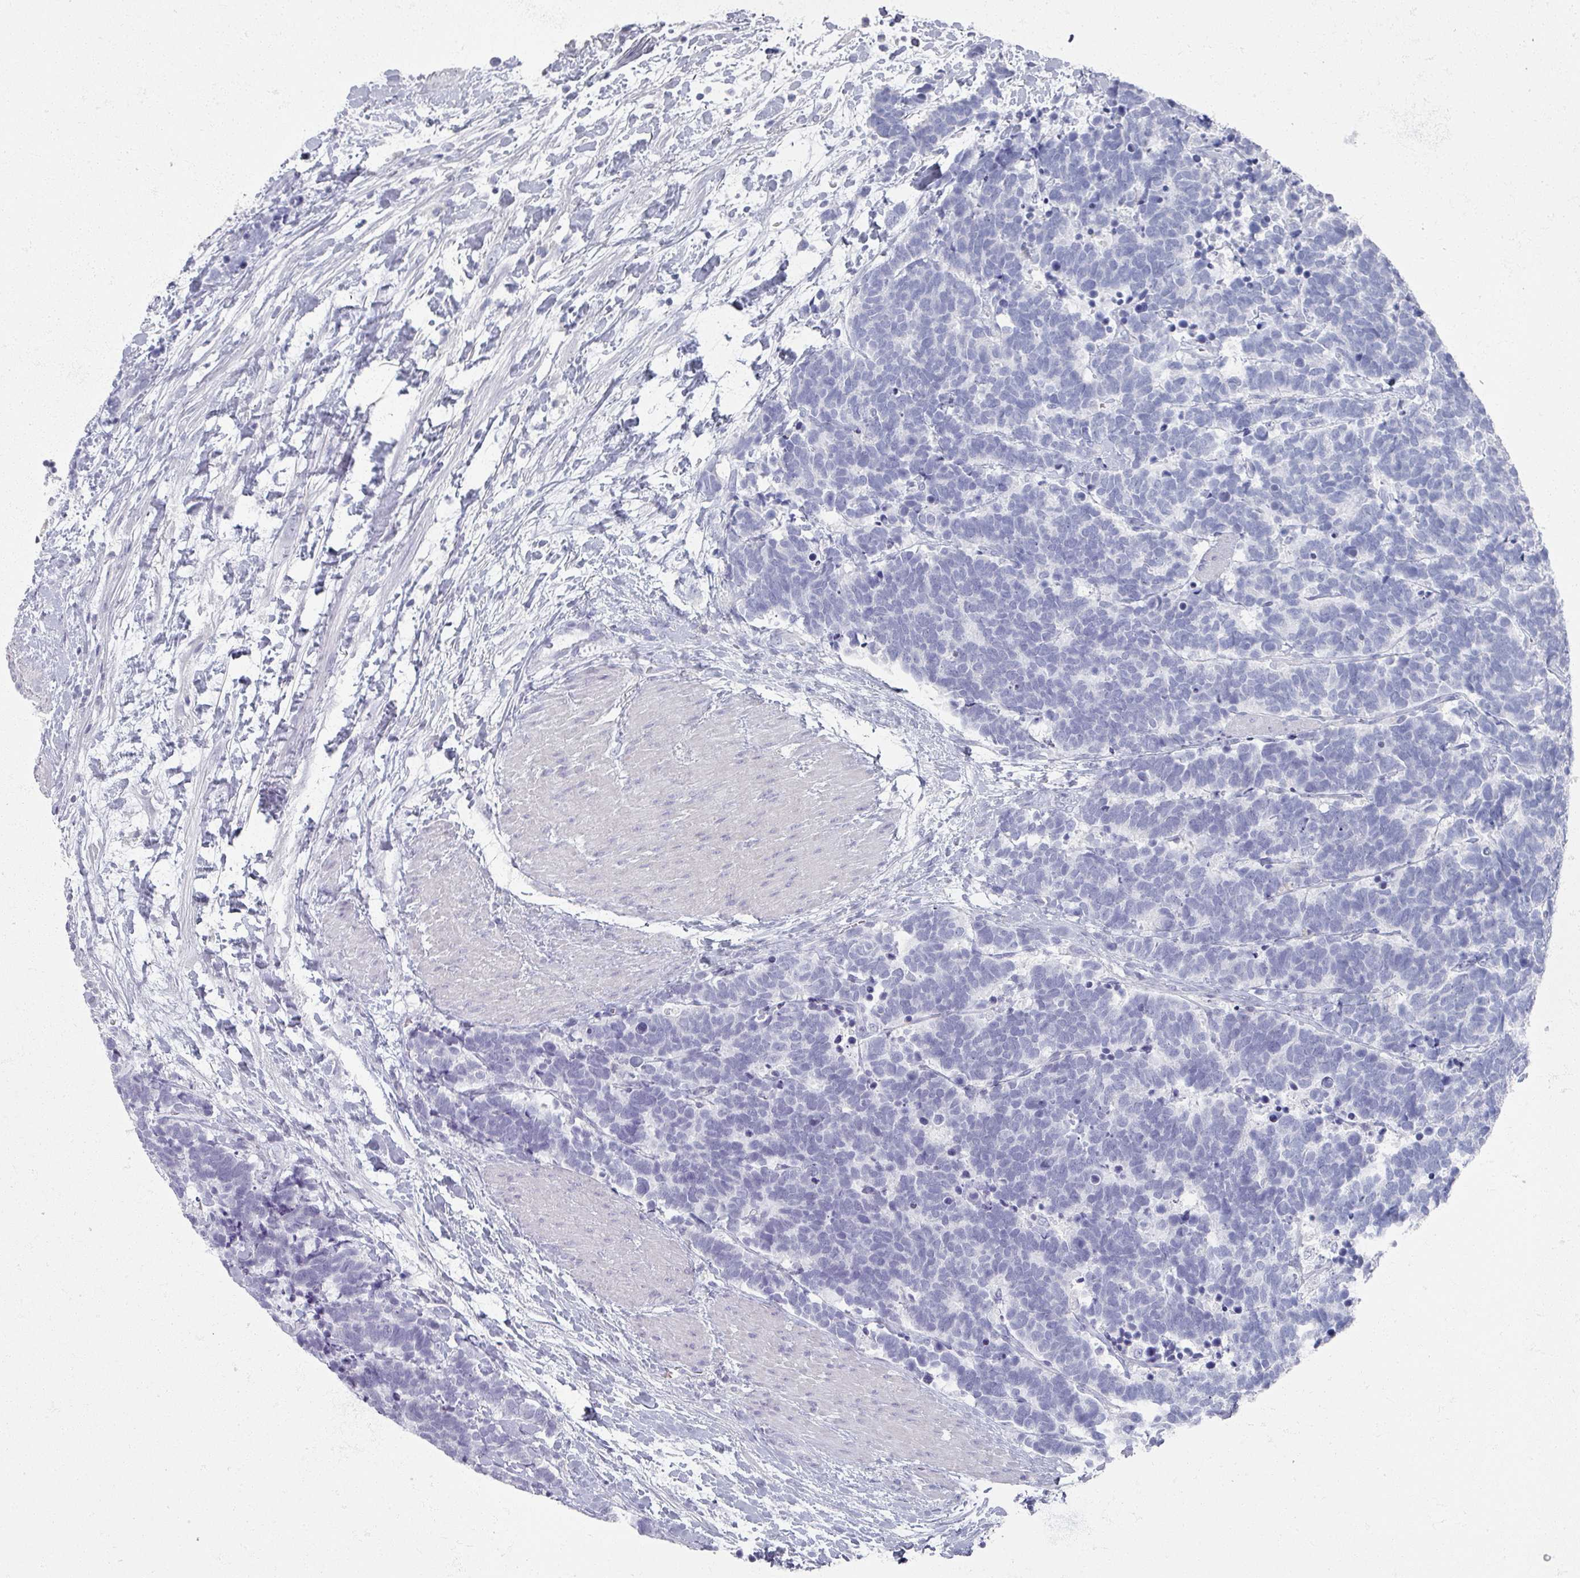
{"staining": {"intensity": "negative", "quantity": "none", "location": "none"}, "tissue": "carcinoid", "cell_type": "Tumor cells", "image_type": "cancer", "snomed": [{"axis": "morphology", "description": "Carcinoma, NOS"}, {"axis": "morphology", "description": "Carcinoid, malignant, NOS"}, {"axis": "topography", "description": "Prostate"}], "caption": "Immunohistochemical staining of human malignant carcinoid demonstrates no significant staining in tumor cells. (DAB (3,3'-diaminobenzidine) immunohistochemistry visualized using brightfield microscopy, high magnification).", "gene": "OMG", "patient": {"sex": "male", "age": 57}}